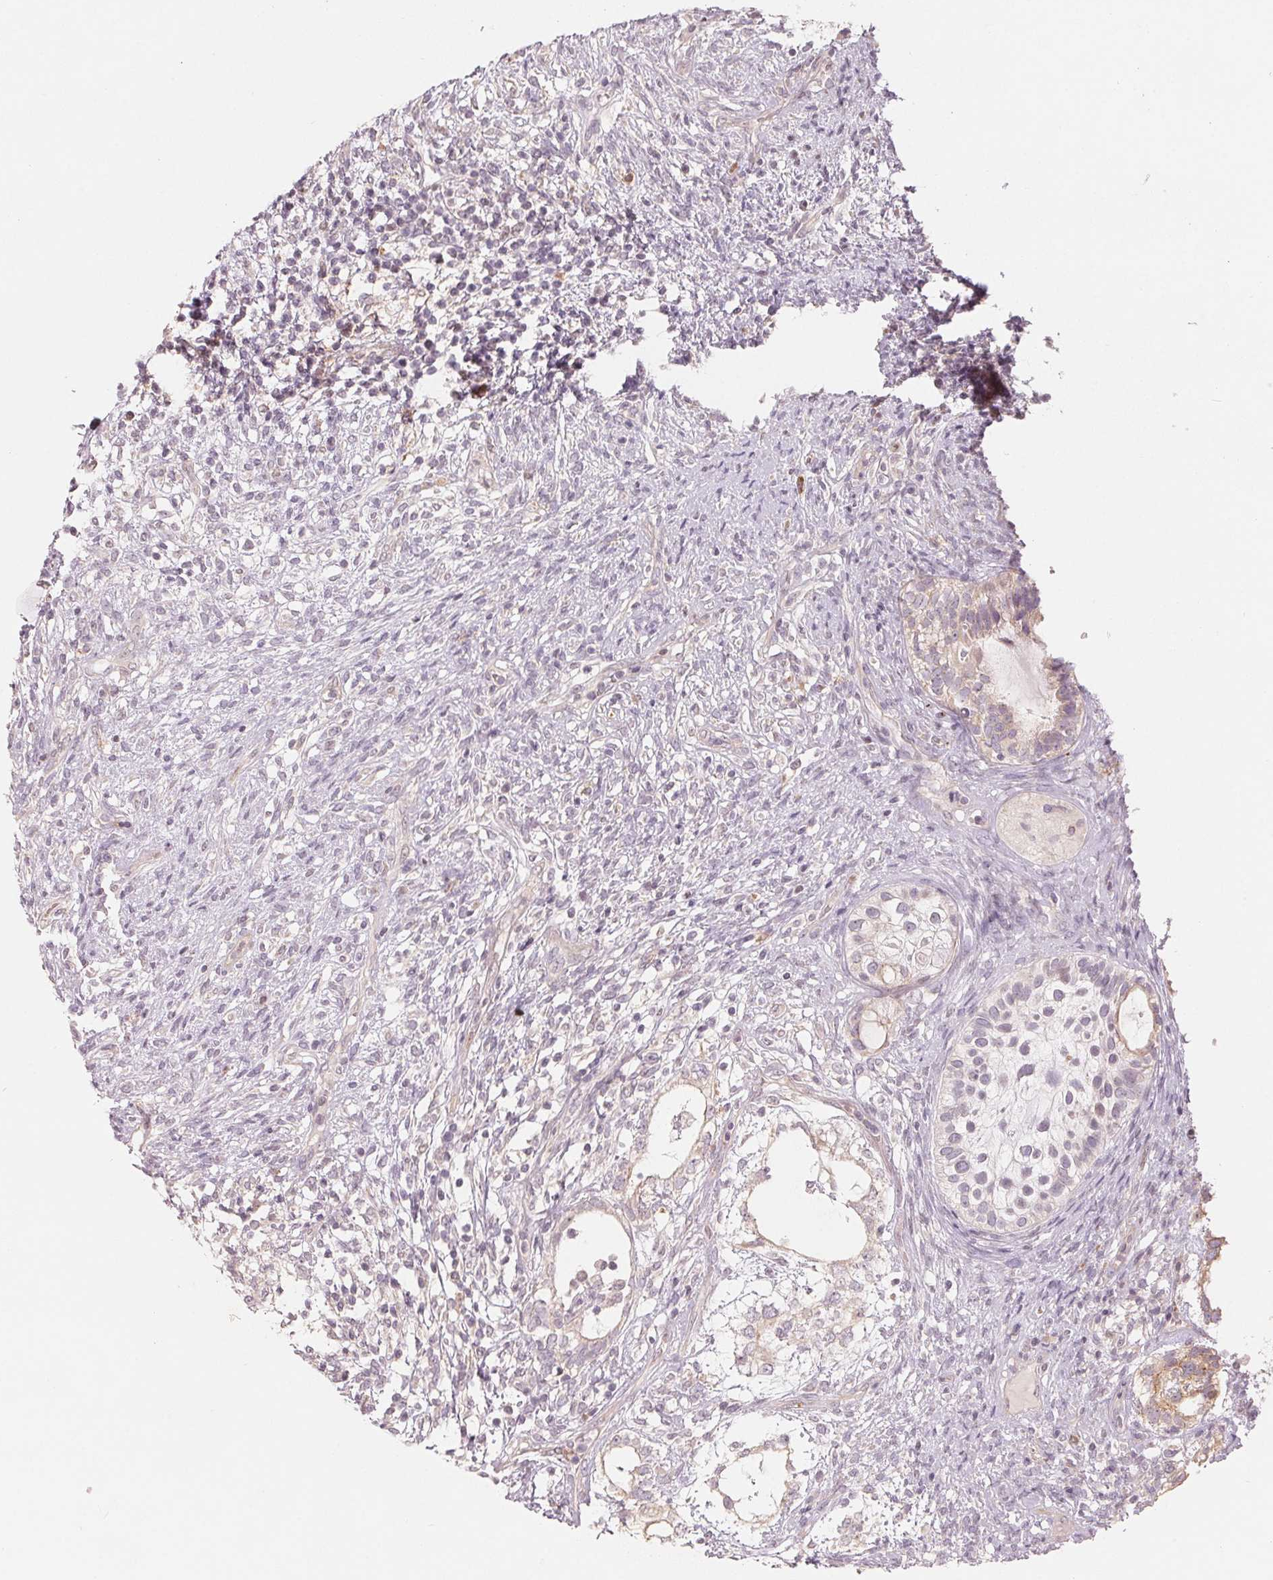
{"staining": {"intensity": "weak", "quantity": "<25%", "location": "cytoplasmic/membranous"}, "tissue": "testis cancer", "cell_type": "Tumor cells", "image_type": "cancer", "snomed": [{"axis": "morphology", "description": "Seminoma, NOS"}, {"axis": "morphology", "description": "Carcinoma, Embryonal, NOS"}, {"axis": "topography", "description": "Testis"}], "caption": "Testis cancer (seminoma) was stained to show a protein in brown. There is no significant expression in tumor cells.", "gene": "DENND2C", "patient": {"sex": "male", "age": 41}}